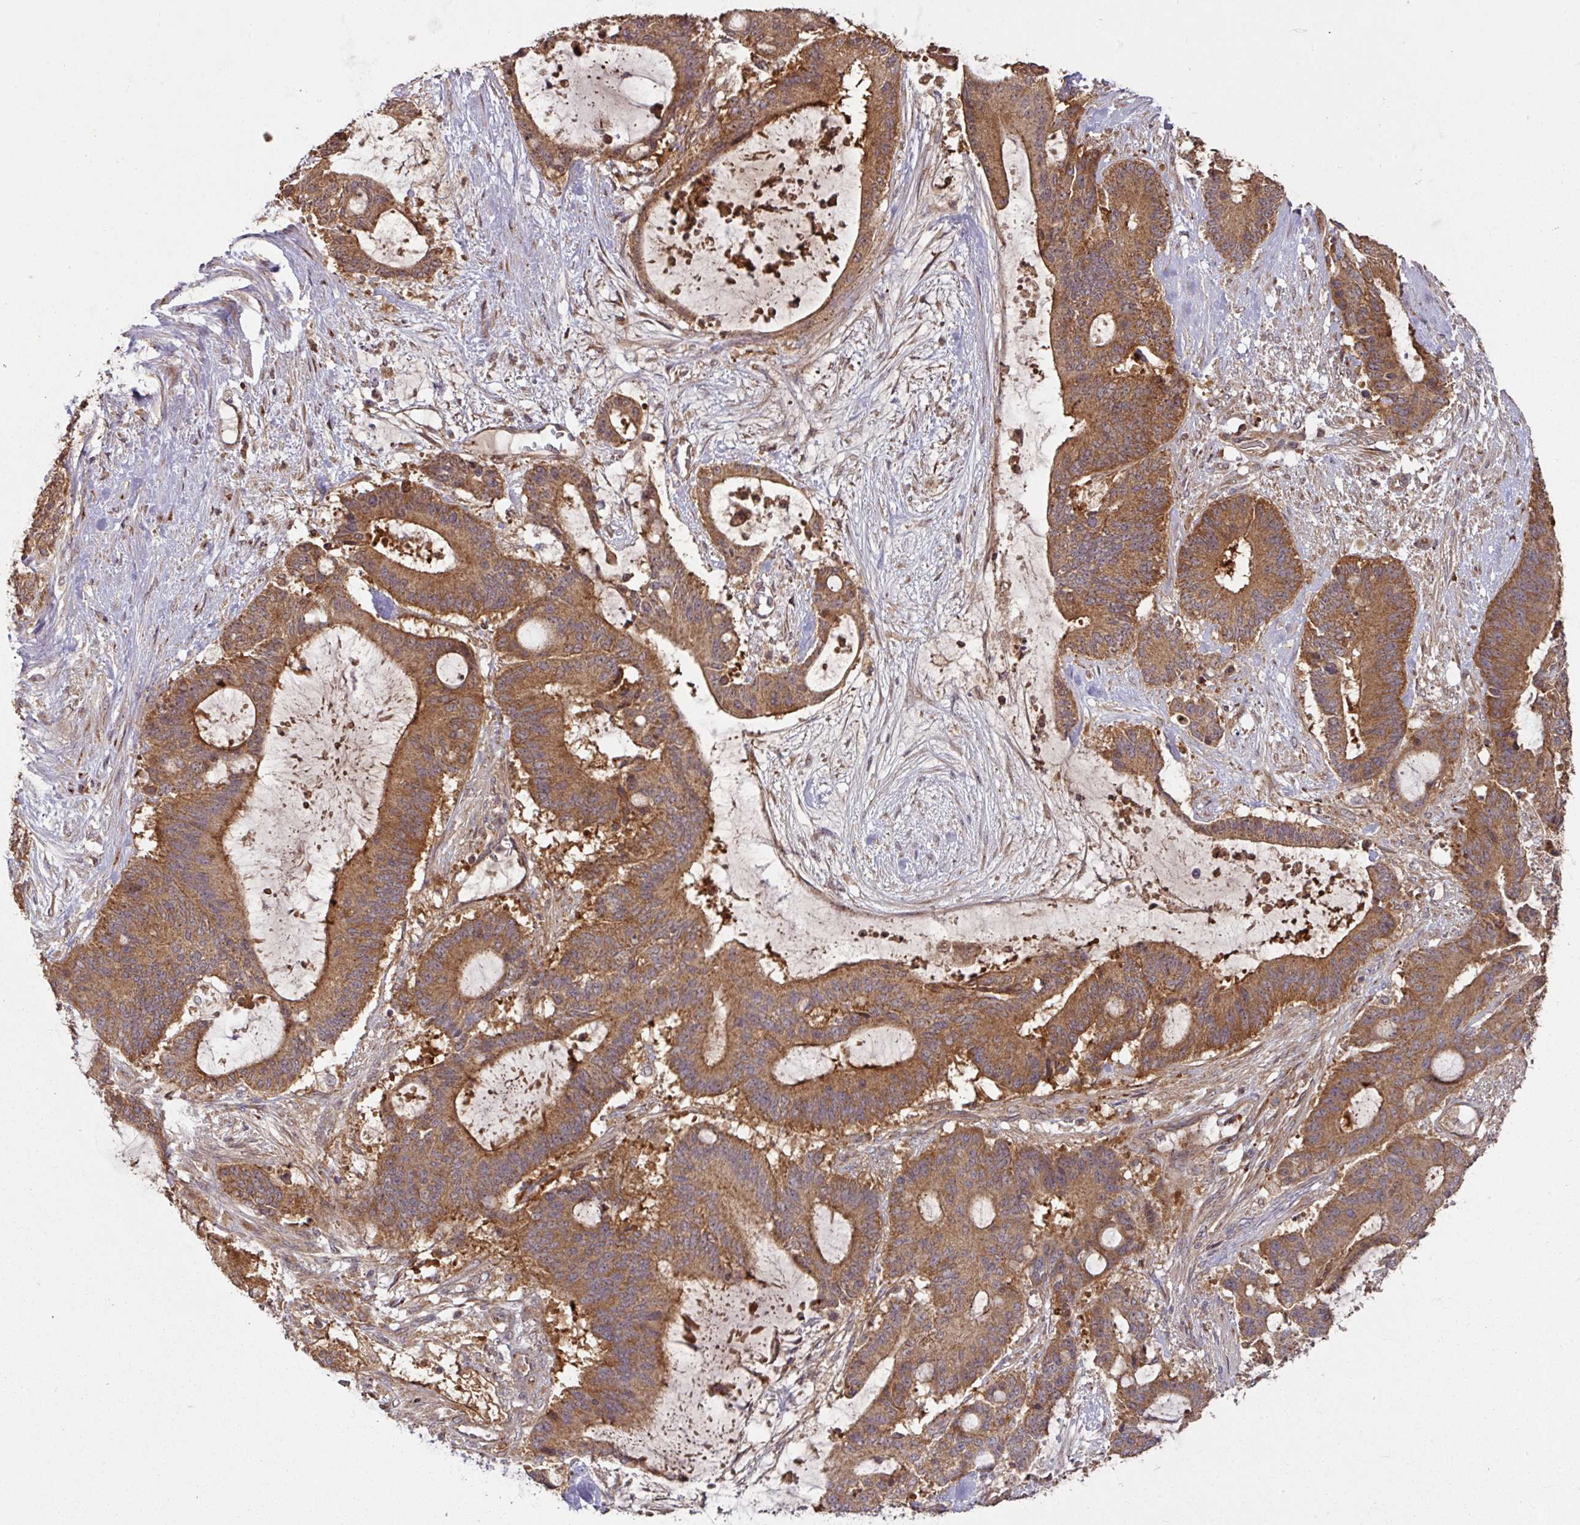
{"staining": {"intensity": "moderate", "quantity": ">75%", "location": "cytoplasmic/membranous"}, "tissue": "liver cancer", "cell_type": "Tumor cells", "image_type": "cancer", "snomed": [{"axis": "morphology", "description": "Normal tissue, NOS"}, {"axis": "morphology", "description": "Cholangiocarcinoma"}, {"axis": "topography", "description": "Liver"}, {"axis": "topography", "description": "Peripheral nerve tissue"}], "caption": "Brown immunohistochemical staining in human cholangiocarcinoma (liver) displays moderate cytoplasmic/membranous staining in approximately >75% of tumor cells.", "gene": "MRRF", "patient": {"sex": "female", "age": 73}}